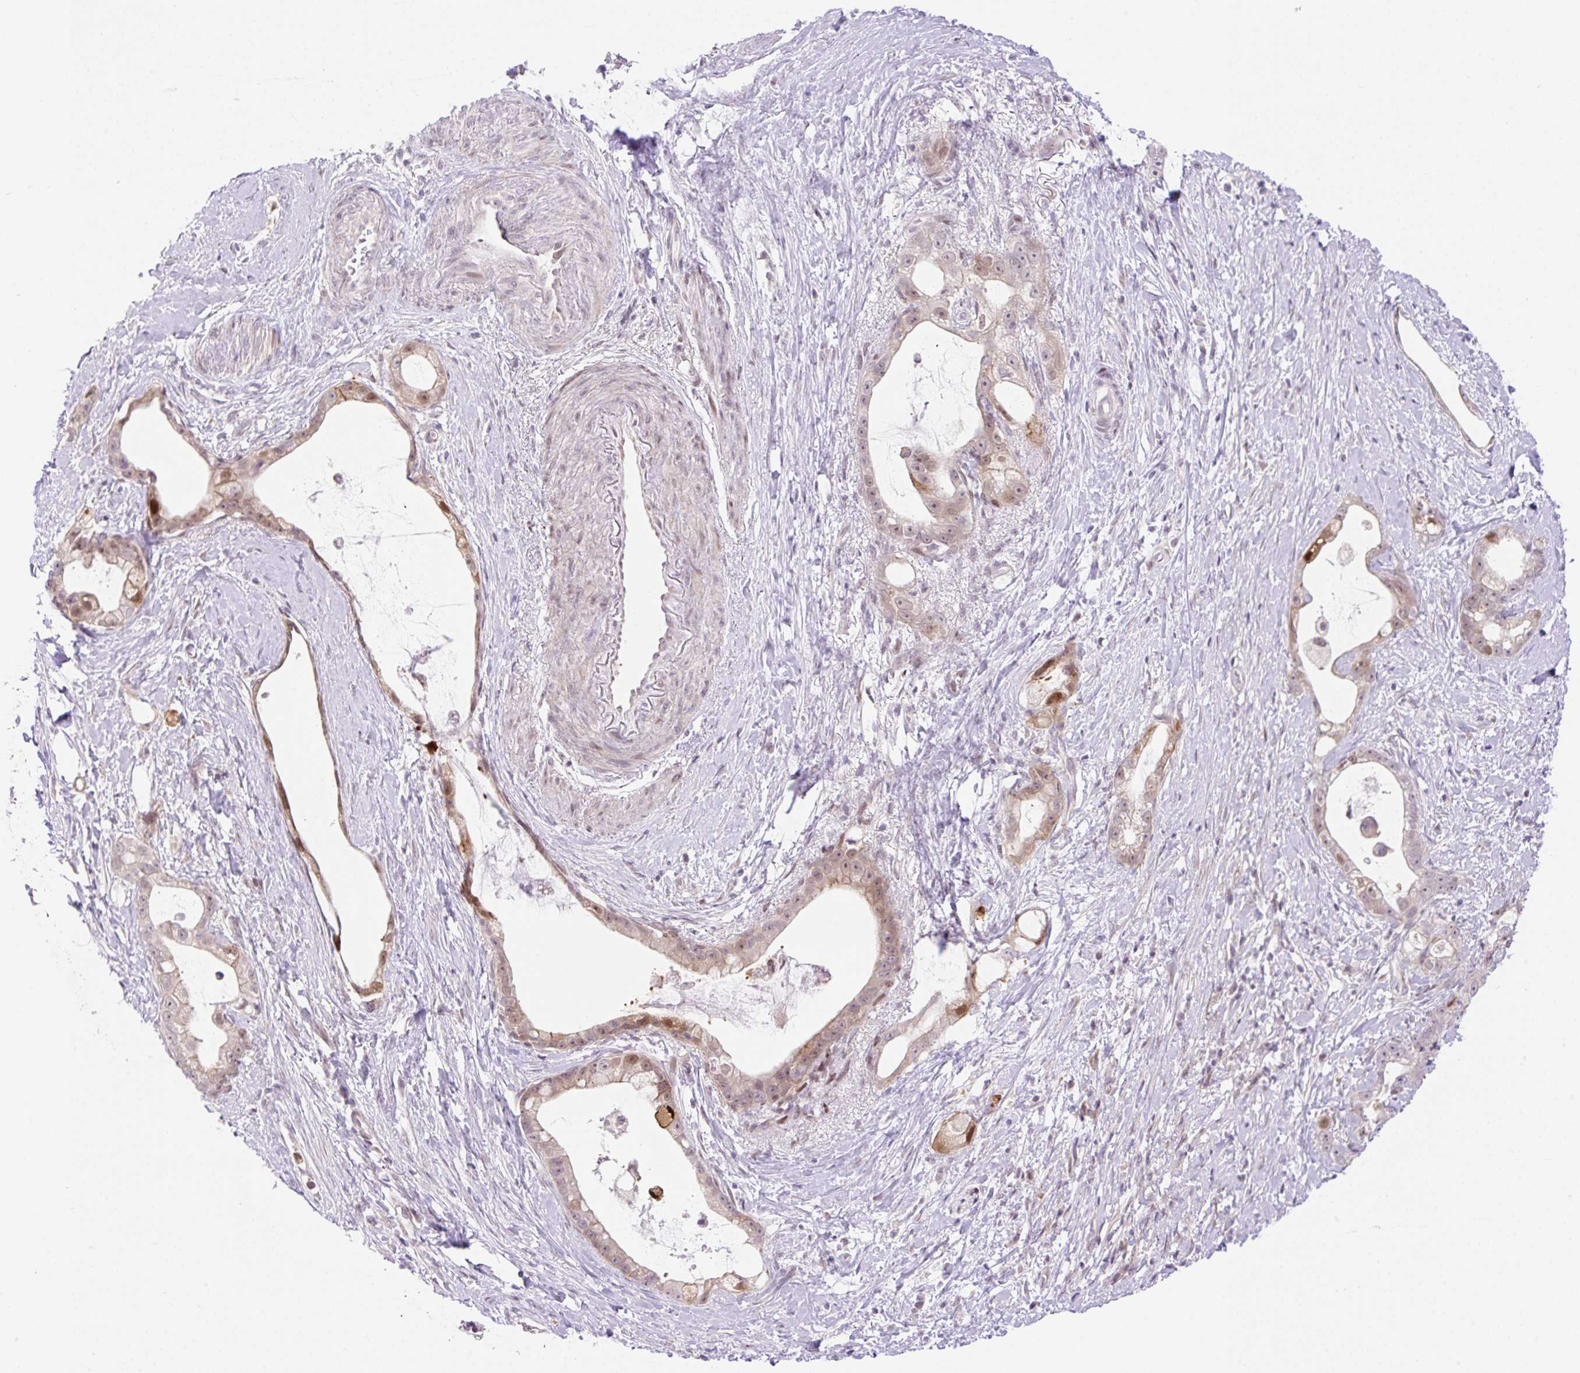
{"staining": {"intensity": "weak", "quantity": "25%-75%", "location": "cytoplasmic/membranous,nuclear"}, "tissue": "stomach cancer", "cell_type": "Tumor cells", "image_type": "cancer", "snomed": [{"axis": "morphology", "description": "Adenocarcinoma, NOS"}, {"axis": "topography", "description": "Stomach"}], "caption": "DAB (3,3'-diaminobenzidine) immunohistochemical staining of human stomach adenocarcinoma displays weak cytoplasmic/membranous and nuclear protein expression in approximately 25%-75% of tumor cells.", "gene": "ZFP41", "patient": {"sex": "male", "age": 55}}